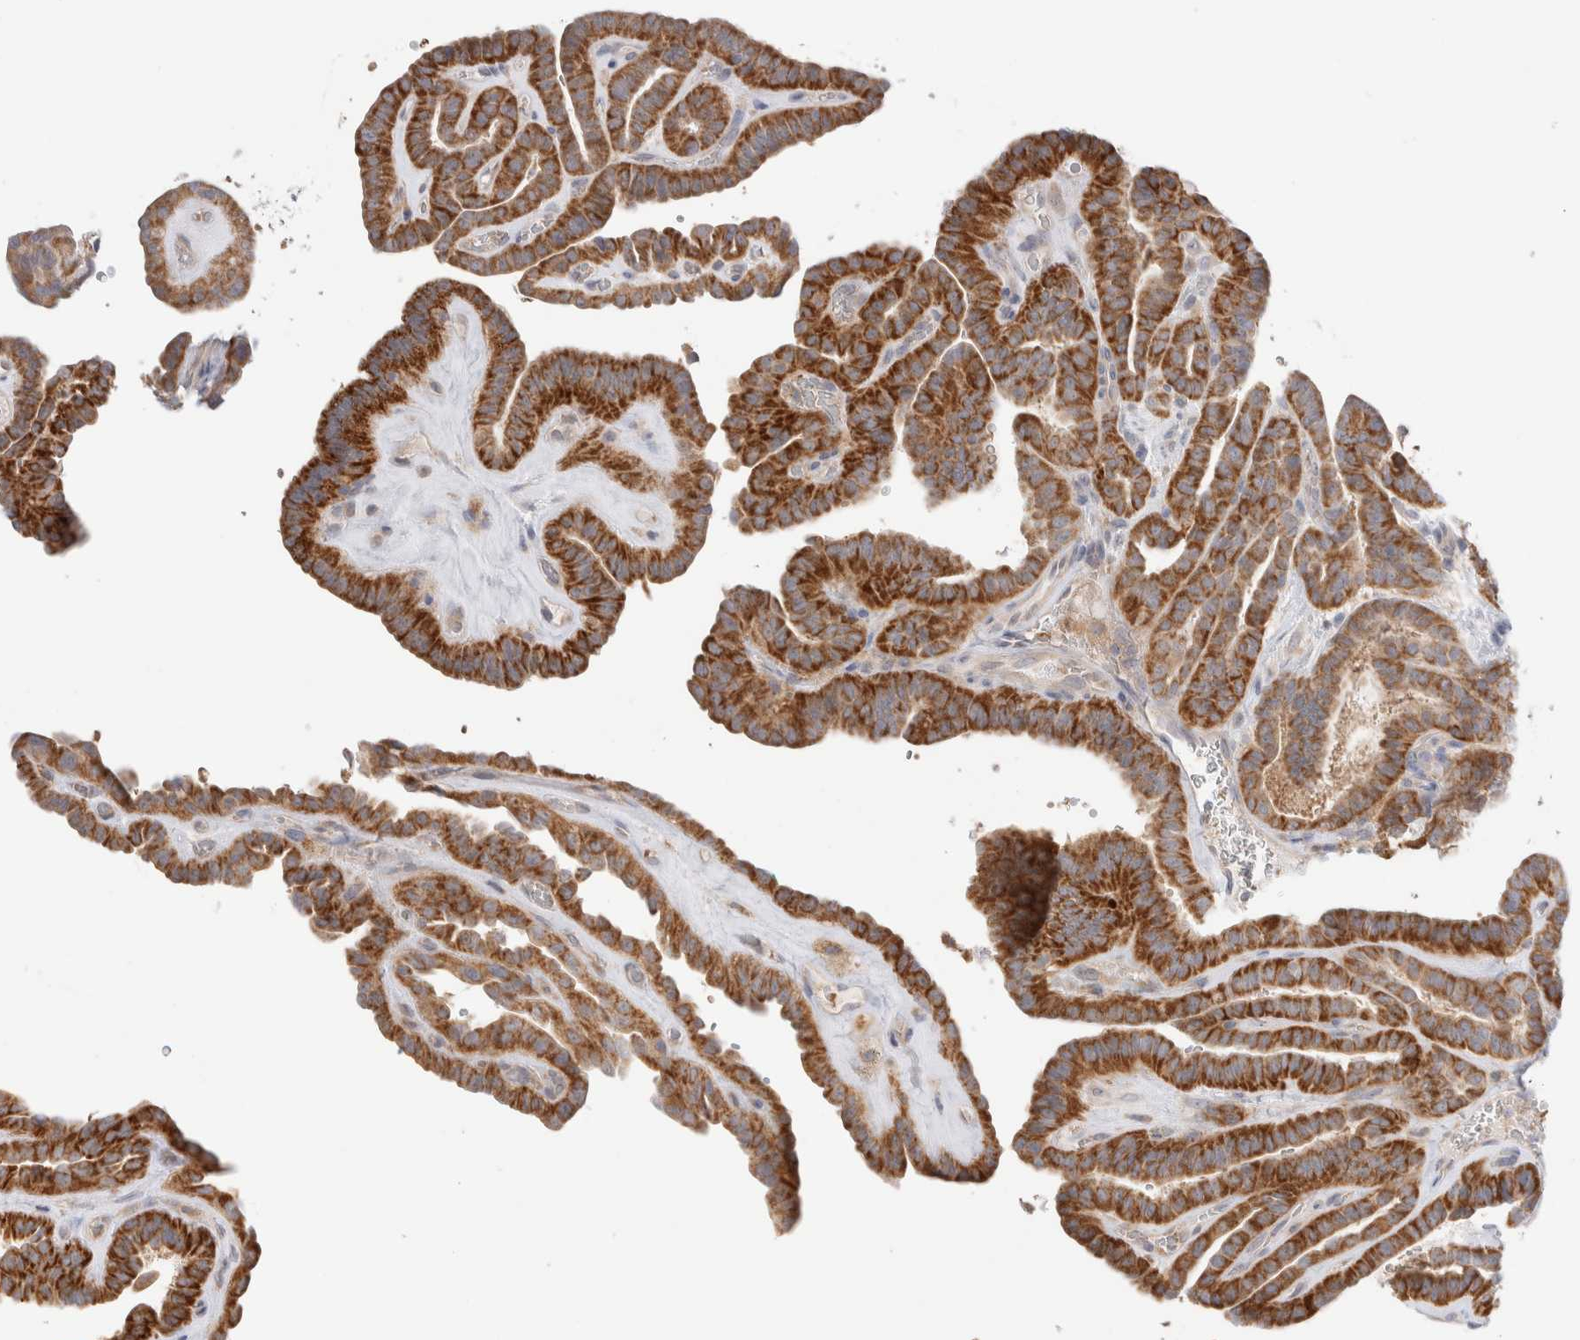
{"staining": {"intensity": "strong", "quantity": ">75%", "location": "cytoplasmic/membranous"}, "tissue": "thyroid cancer", "cell_type": "Tumor cells", "image_type": "cancer", "snomed": [{"axis": "morphology", "description": "Papillary adenocarcinoma, NOS"}, {"axis": "topography", "description": "Thyroid gland"}], "caption": "This micrograph demonstrates thyroid cancer (papillary adenocarcinoma) stained with immunohistochemistry (IHC) to label a protein in brown. The cytoplasmic/membranous of tumor cells show strong positivity for the protein. Nuclei are counter-stained blue.", "gene": "NDOR1", "patient": {"sex": "male", "age": 77}}